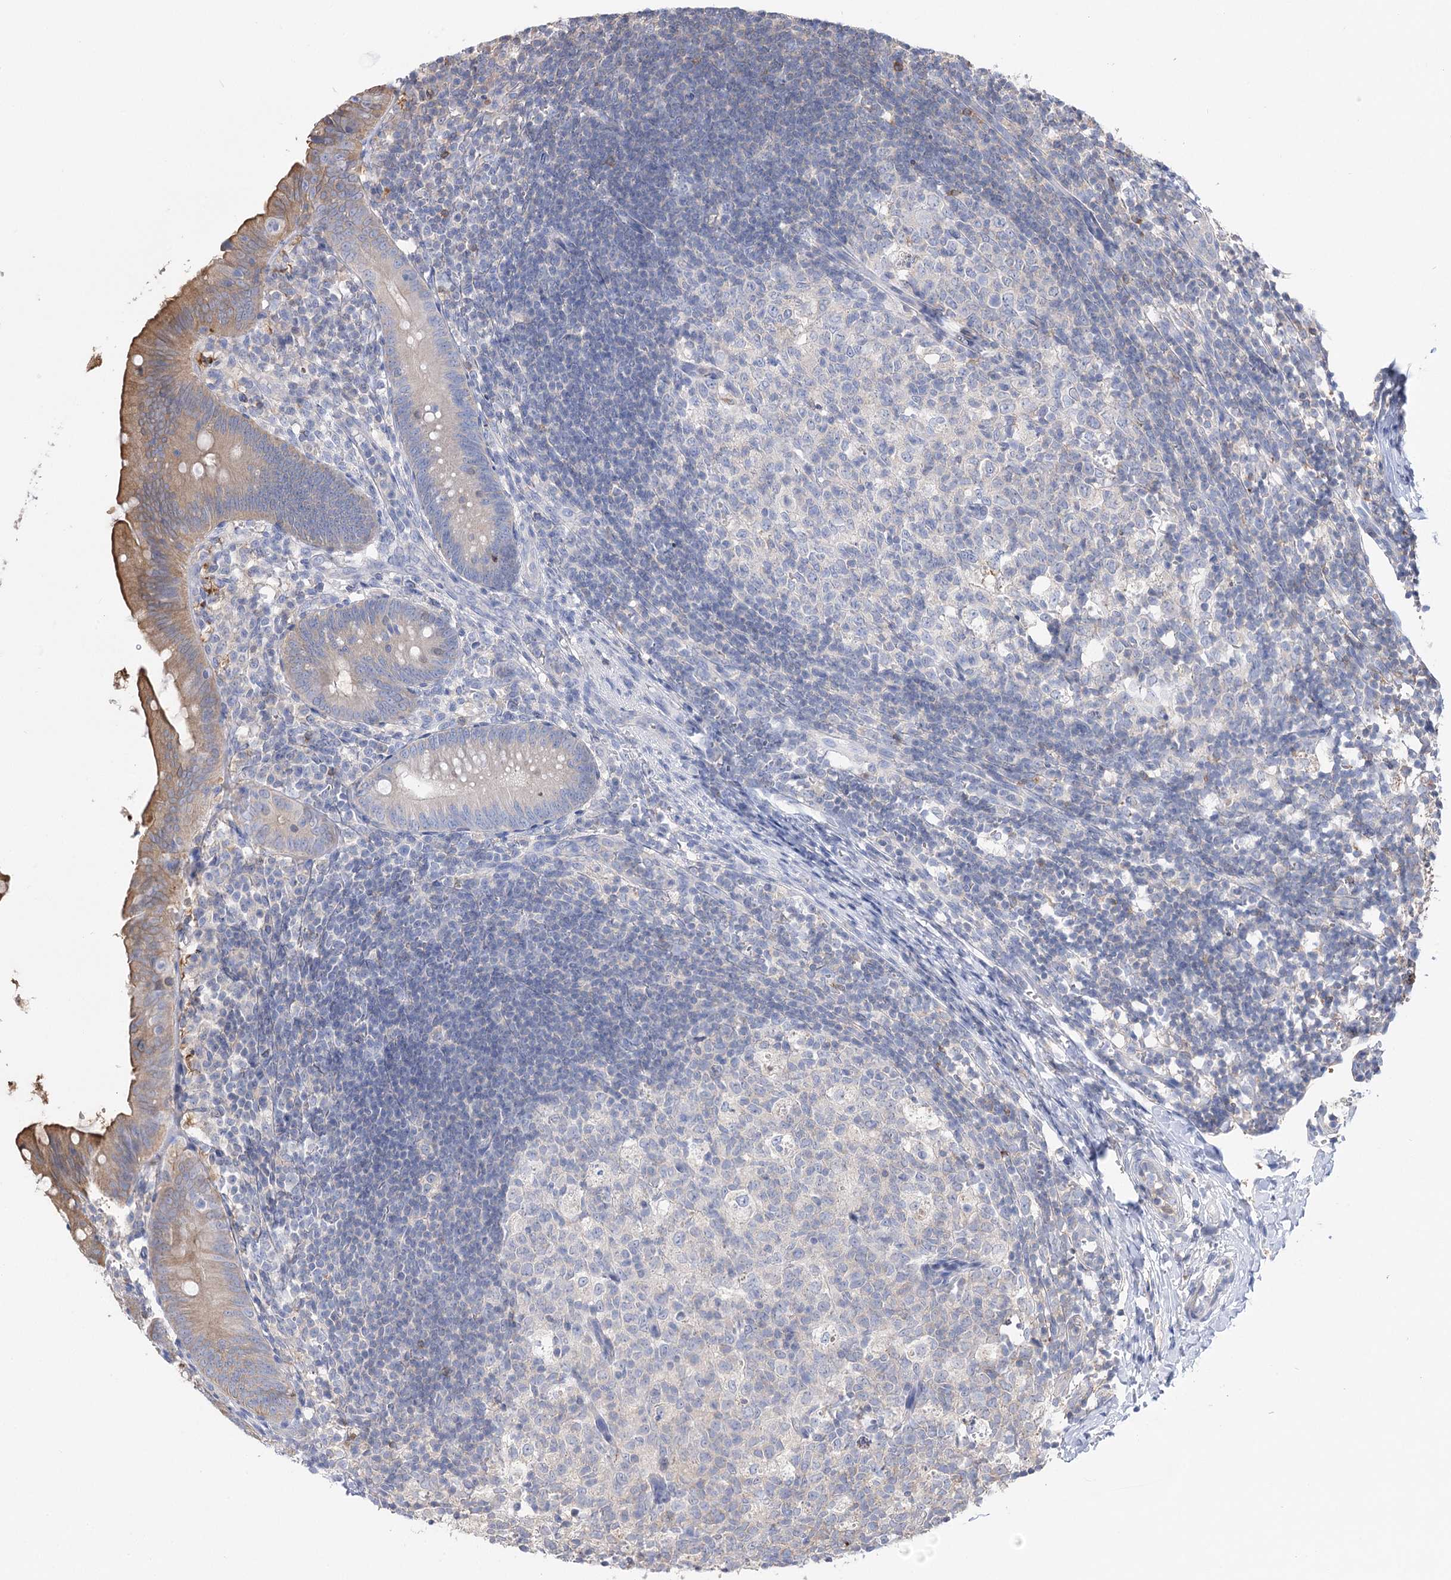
{"staining": {"intensity": "moderate", "quantity": "25%-75%", "location": "cytoplasmic/membranous"}, "tissue": "appendix", "cell_type": "Glandular cells", "image_type": "normal", "snomed": [{"axis": "morphology", "description": "Normal tissue, NOS"}, {"axis": "topography", "description": "Appendix"}], "caption": "Appendix stained for a protein (brown) displays moderate cytoplasmic/membranous positive expression in about 25%-75% of glandular cells.", "gene": "UGP2", "patient": {"sex": "male", "age": 1}}